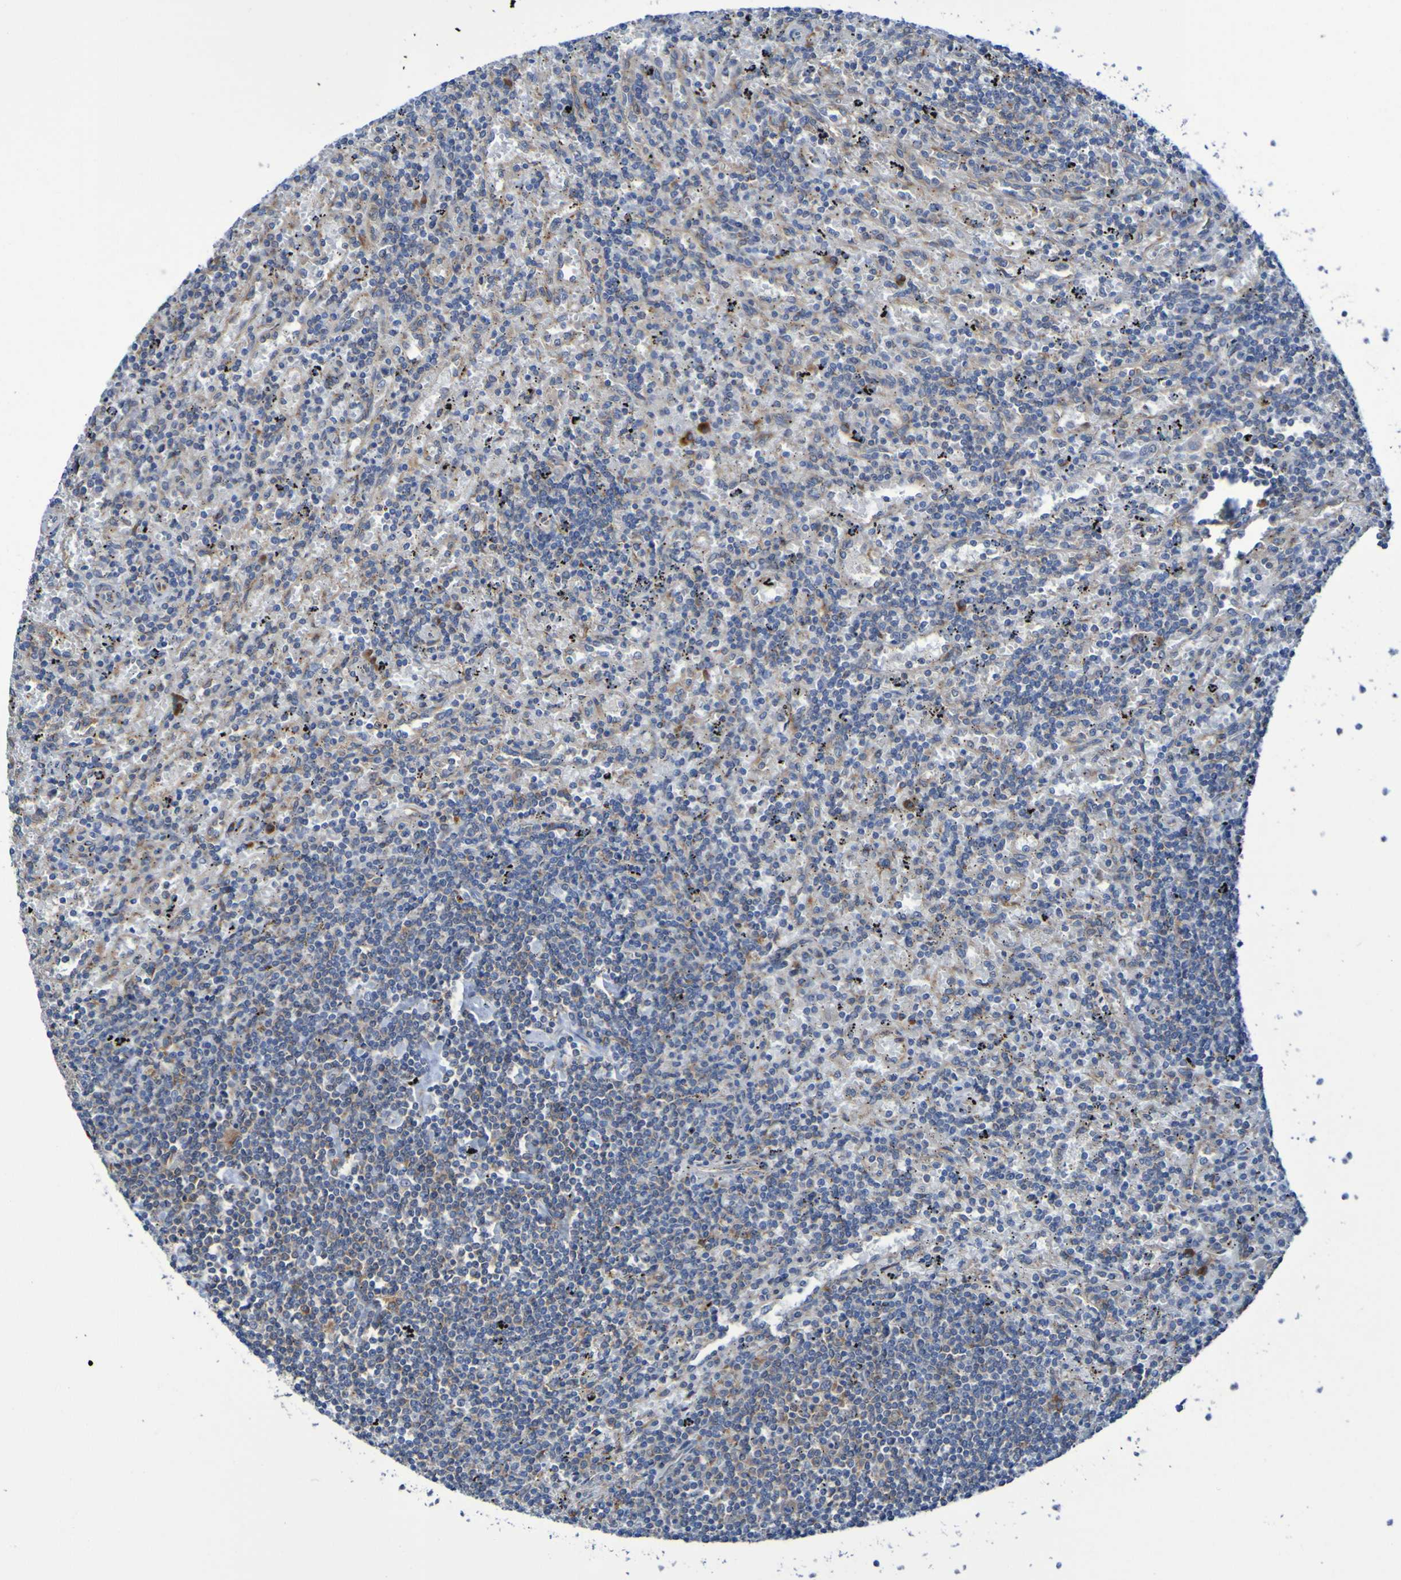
{"staining": {"intensity": "negative", "quantity": "none", "location": "none"}, "tissue": "lymphoma", "cell_type": "Tumor cells", "image_type": "cancer", "snomed": [{"axis": "morphology", "description": "Malignant lymphoma, non-Hodgkin's type, Low grade"}, {"axis": "topography", "description": "Spleen"}], "caption": "This is an immunohistochemistry (IHC) histopathology image of human malignant lymphoma, non-Hodgkin's type (low-grade). There is no positivity in tumor cells.", "gene": "FKBP3", "patient": {"sex": "male", "age": 76}}